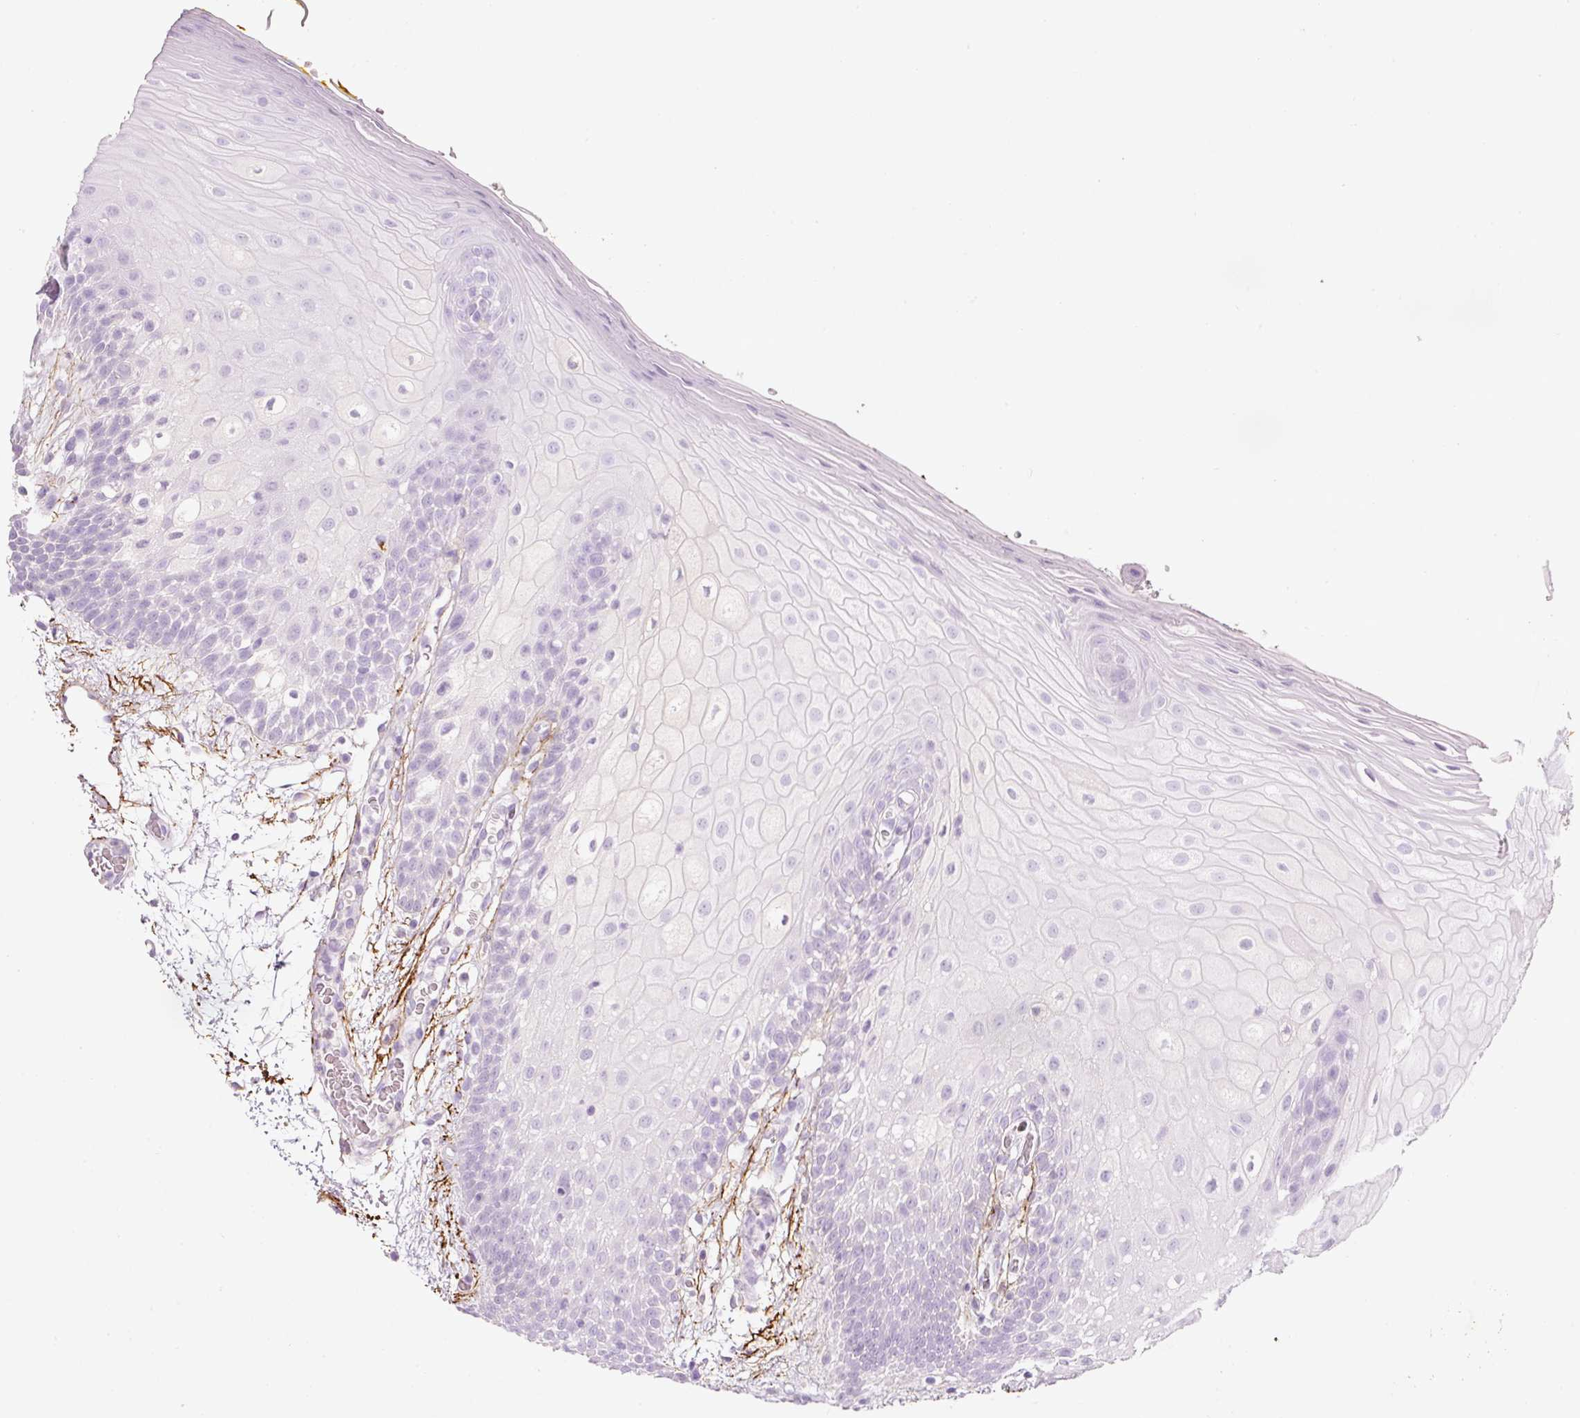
{"staining": {"intensity": "negative", "quantity": "none", "location": "none"}, "tissue": "oral mucosa", "cell_type": "Squamous epithelial cells", "image_type": "normal", "snomed": [{"axis": "morphology", "description": "Normal tissue, NOS"}, {"axis": "morphology", "description": "Squamous cell carcinoma, NOS"}, {"axis": "topography", "description": "Oral tissue"}, {"axis": "topography", "description": "Tounge, NOS"}, {"axis": "topography", "description": "Head-Neck"}], "caption": "Histopathology image shows no significant protein expression in squamous epithelial cells of normal oral mucosa. The staining was performed using DAB (3,3'-diaminobenzidine) to visualize the protein expression in brown, while the nuclei were stained in blue with hematoxylin (Magnification: 20x).", "gene": "MFAP4", "patient": {"sex": "male", "age": 76}}